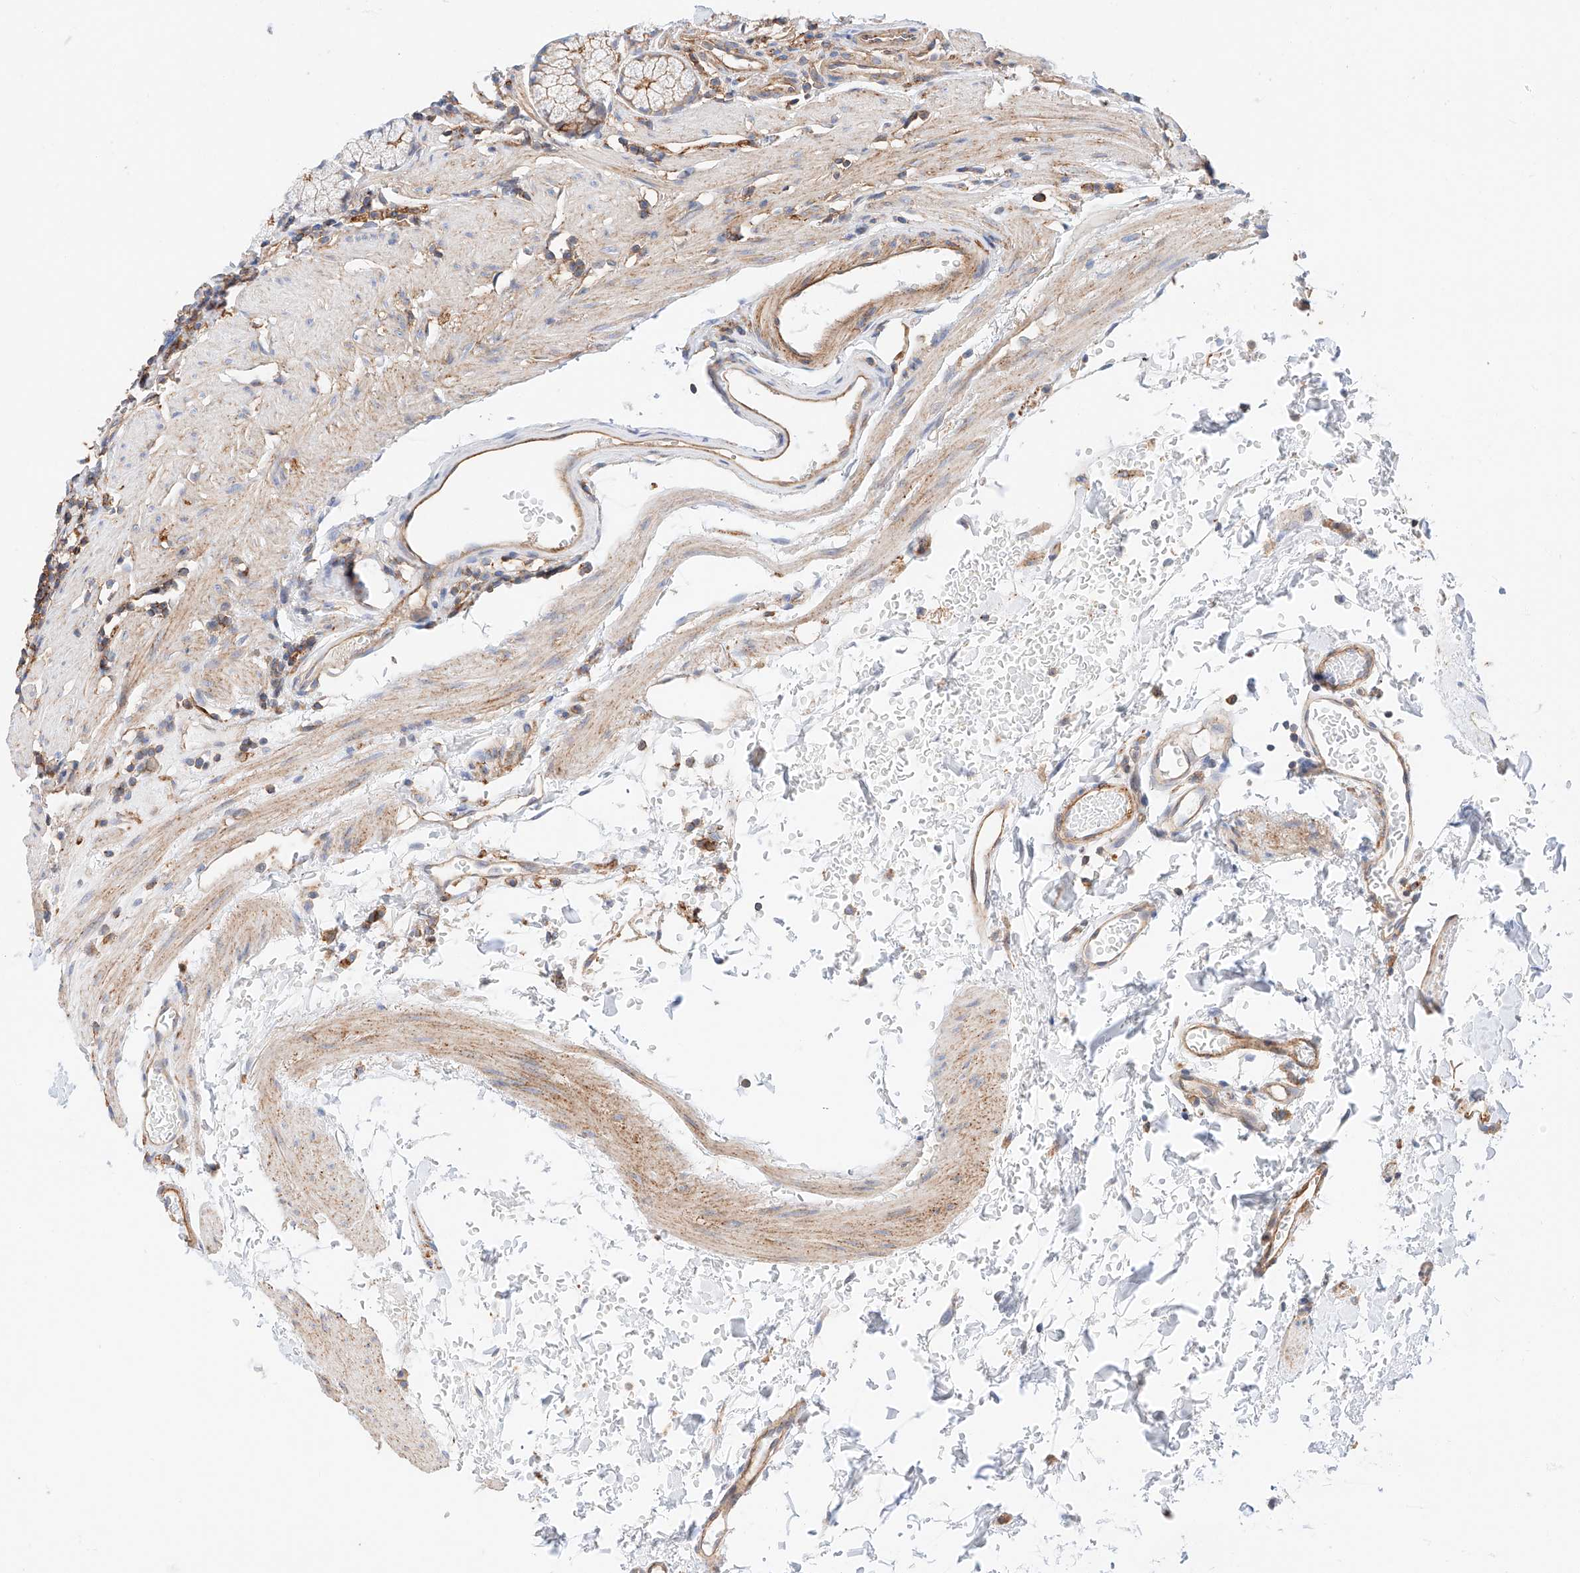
{"staining": {"intensity": "strong", "quantity": "25%-75%", "location": "cytoplasmic/membranous"}, "tissue": "stomach", "cell_type": "Glandular cells", "image_type": "normal", "snomed": [{"axis": "morphology", "description": "Normal tissue, NOS"}, {"axis": "topography", "description": "Stomach"}], "caption": "Normal stomach demonstrates strong cytoplasmic/membranous expression in approximately 25%-75% of glandular cells.", "gene": "ENSG00000259132", "patient": {"sex": "male", "age": 55}}